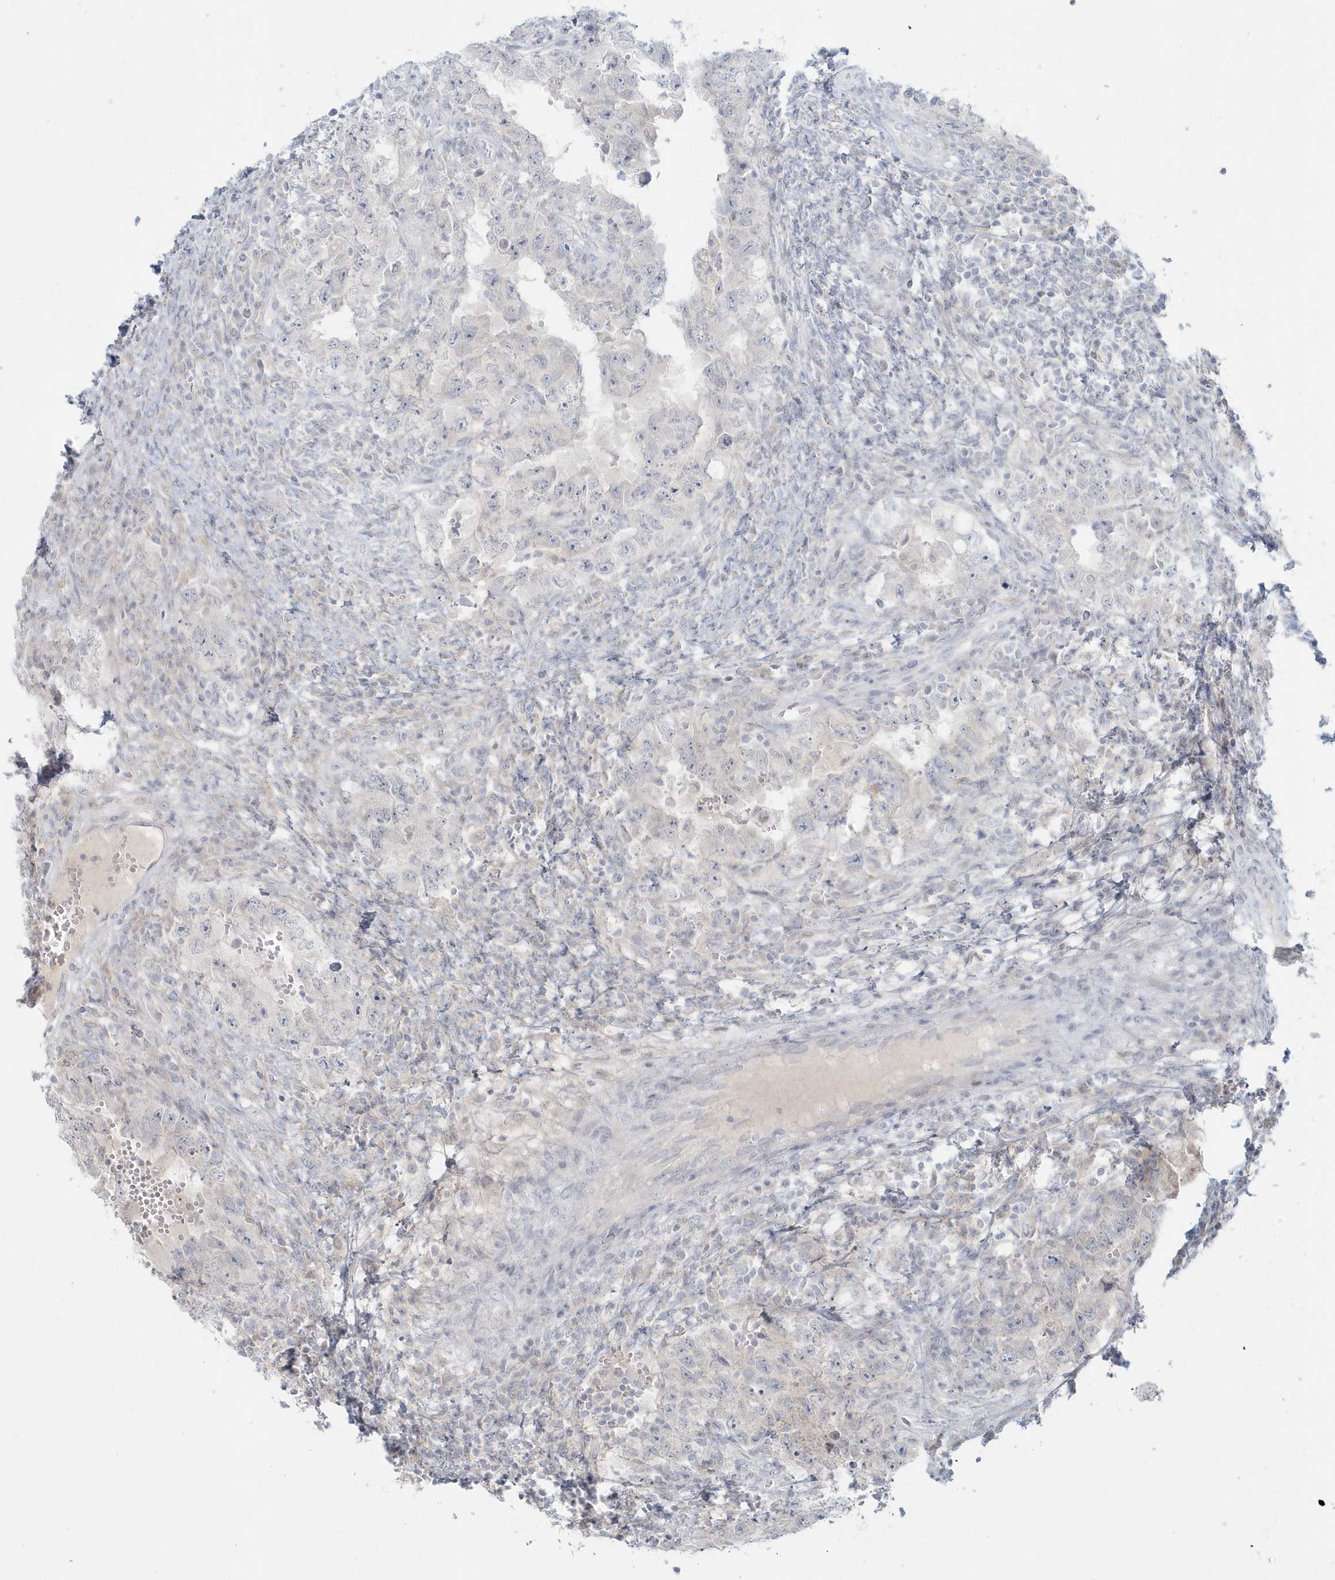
{"staining": {"intensity": "negative", "quantity": "none", "location": "none"}, "tissue": "testis cancer", "cell_type": "Tumor cells", "image_type": "cancer", "snomed": [{"axis": "morphology", "description": "Carcinoma, Embryonal, NOS"}, {"axis": "topography", "description": "Testis"}], "caption": "Tumor cells show no significant protein positivity in testis cancer (embryonal carcinoma).", "gene": "BLTP3A", "patient": {"sex": "male", "age": 26}}